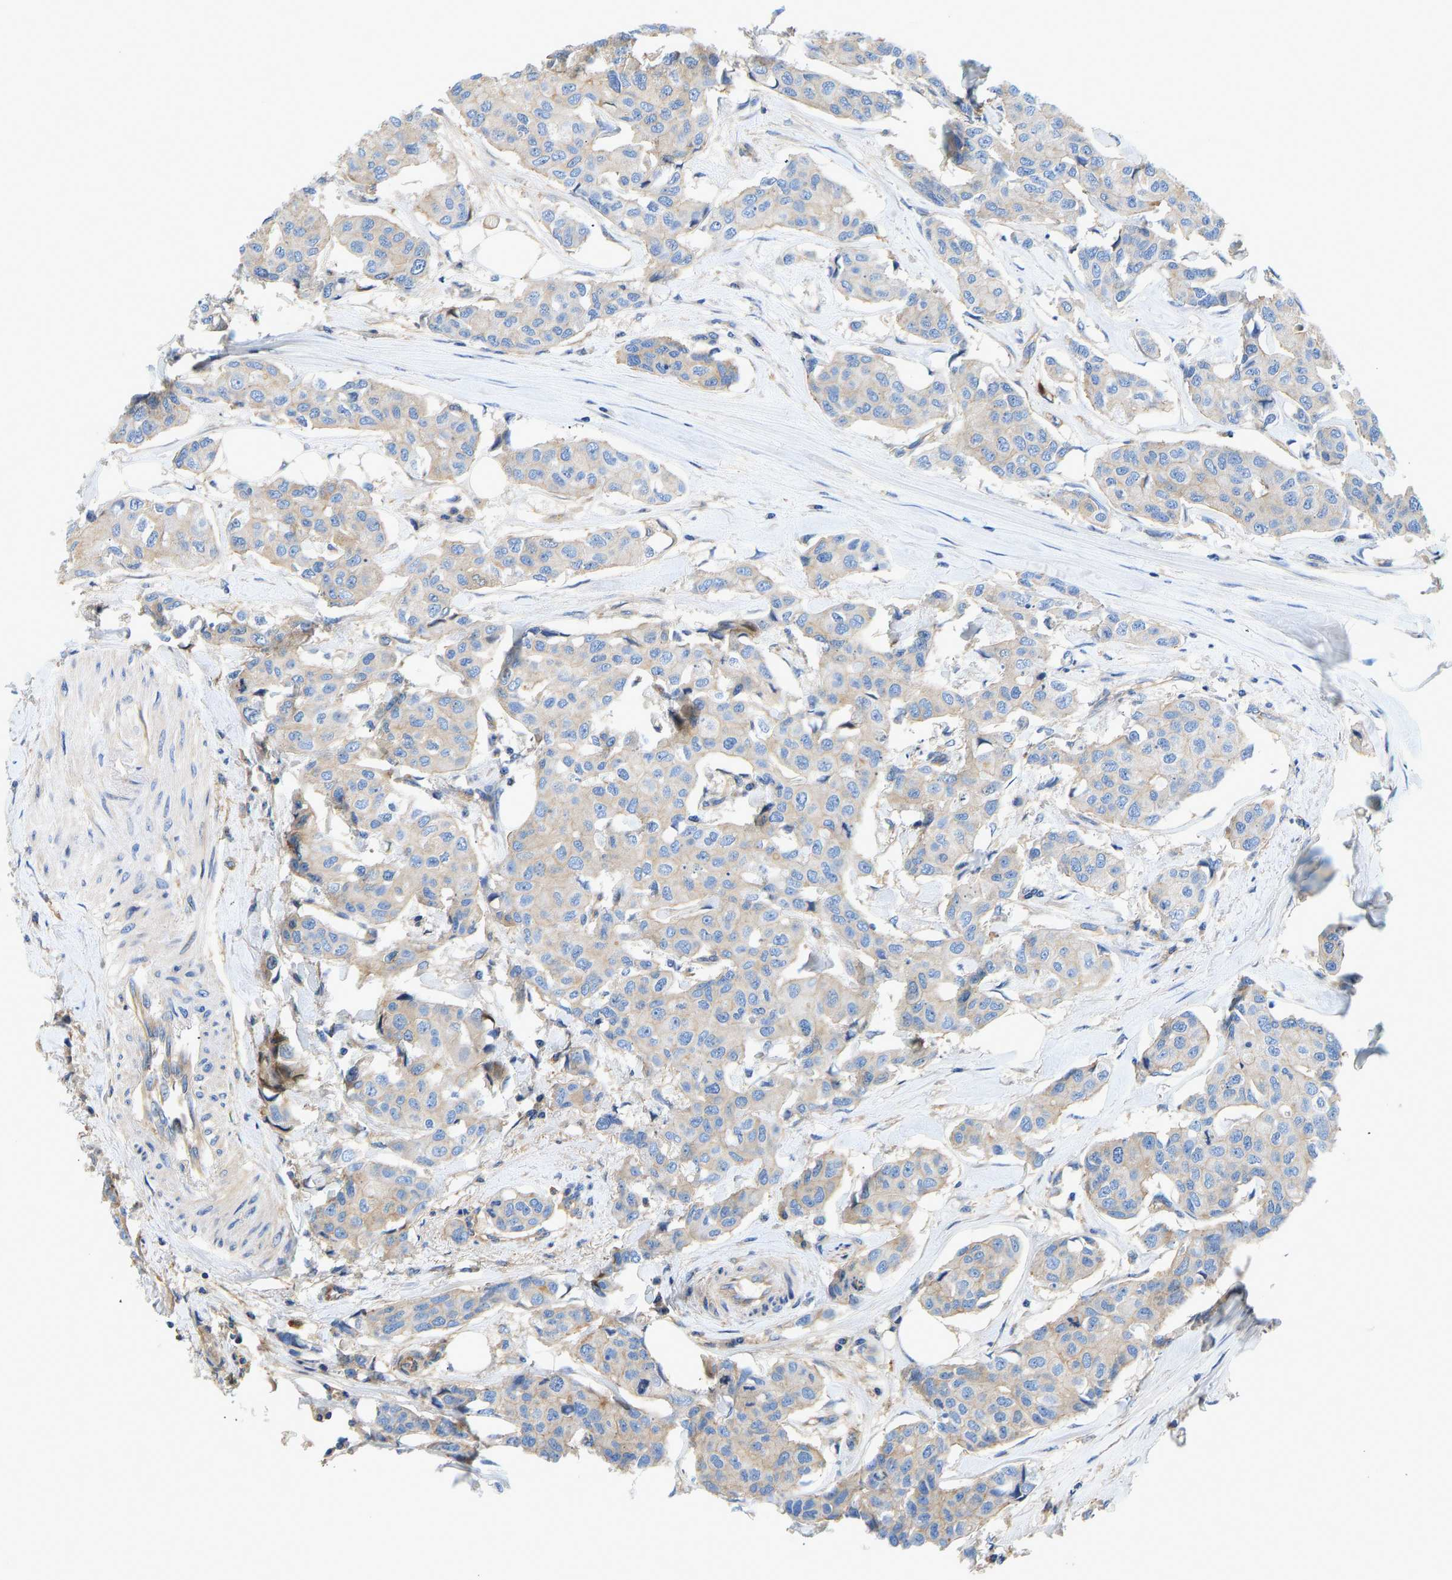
{"staining": {"intensity": "weak", "quantity": "<25%", "location": "cytoplasmic/membranous"}, "tissue": "breast cancer", "cell_type": "Tumor cells", "image_type": "cancer", "snomed": [{"axis": "morphology", "description": "Duct carcinoma"}, {"axis": "topography", "description": "Breast"}], "caption": "The image demonstrates no significant staining in tumor cells of breast cancer (intraductal carcinoma).", "gene": "CHAD", "patient": {"sex": "female", "age": 80}}